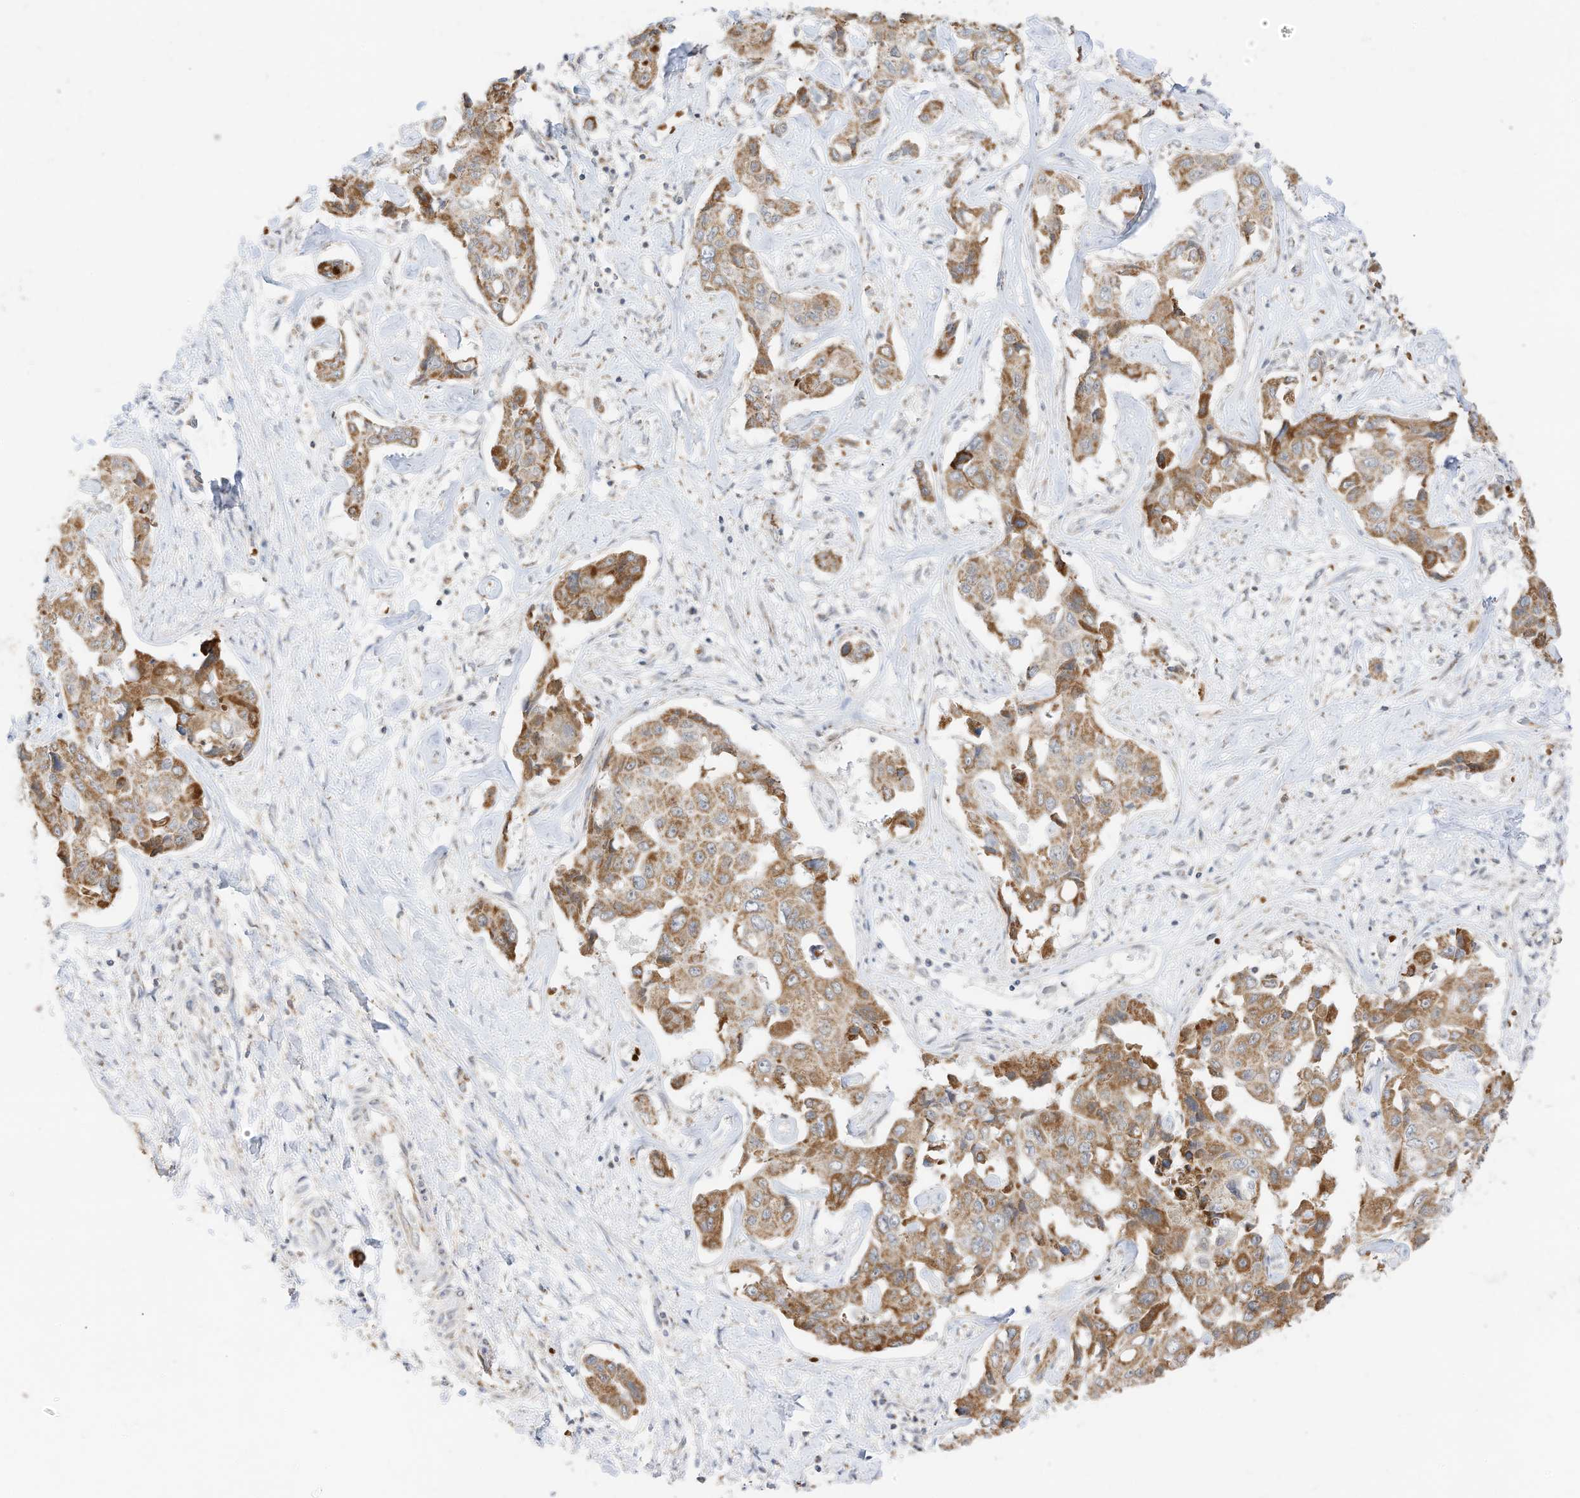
{"staining": {"intensity": "moderate", "quantity": ">75%", "location": "cytoplasmic/membranous"}, "tissue": "liver cancer", "cell_type": "Tumor cells", "image_type": "cancer", "snomed": [{"axis": "morphology", "description": "Cholangiocarcinoma"}, {"axis": "topography", "description": "Liver"}], "caption": "Immunohistochemical staining of human cholangiocarcinoma (liver) shows moderate cytoplasmic/membranous protein expression in about >75% of tumor cells.", "gene": "MTUS2", "patient": {"sex": "male", "age": 59}}